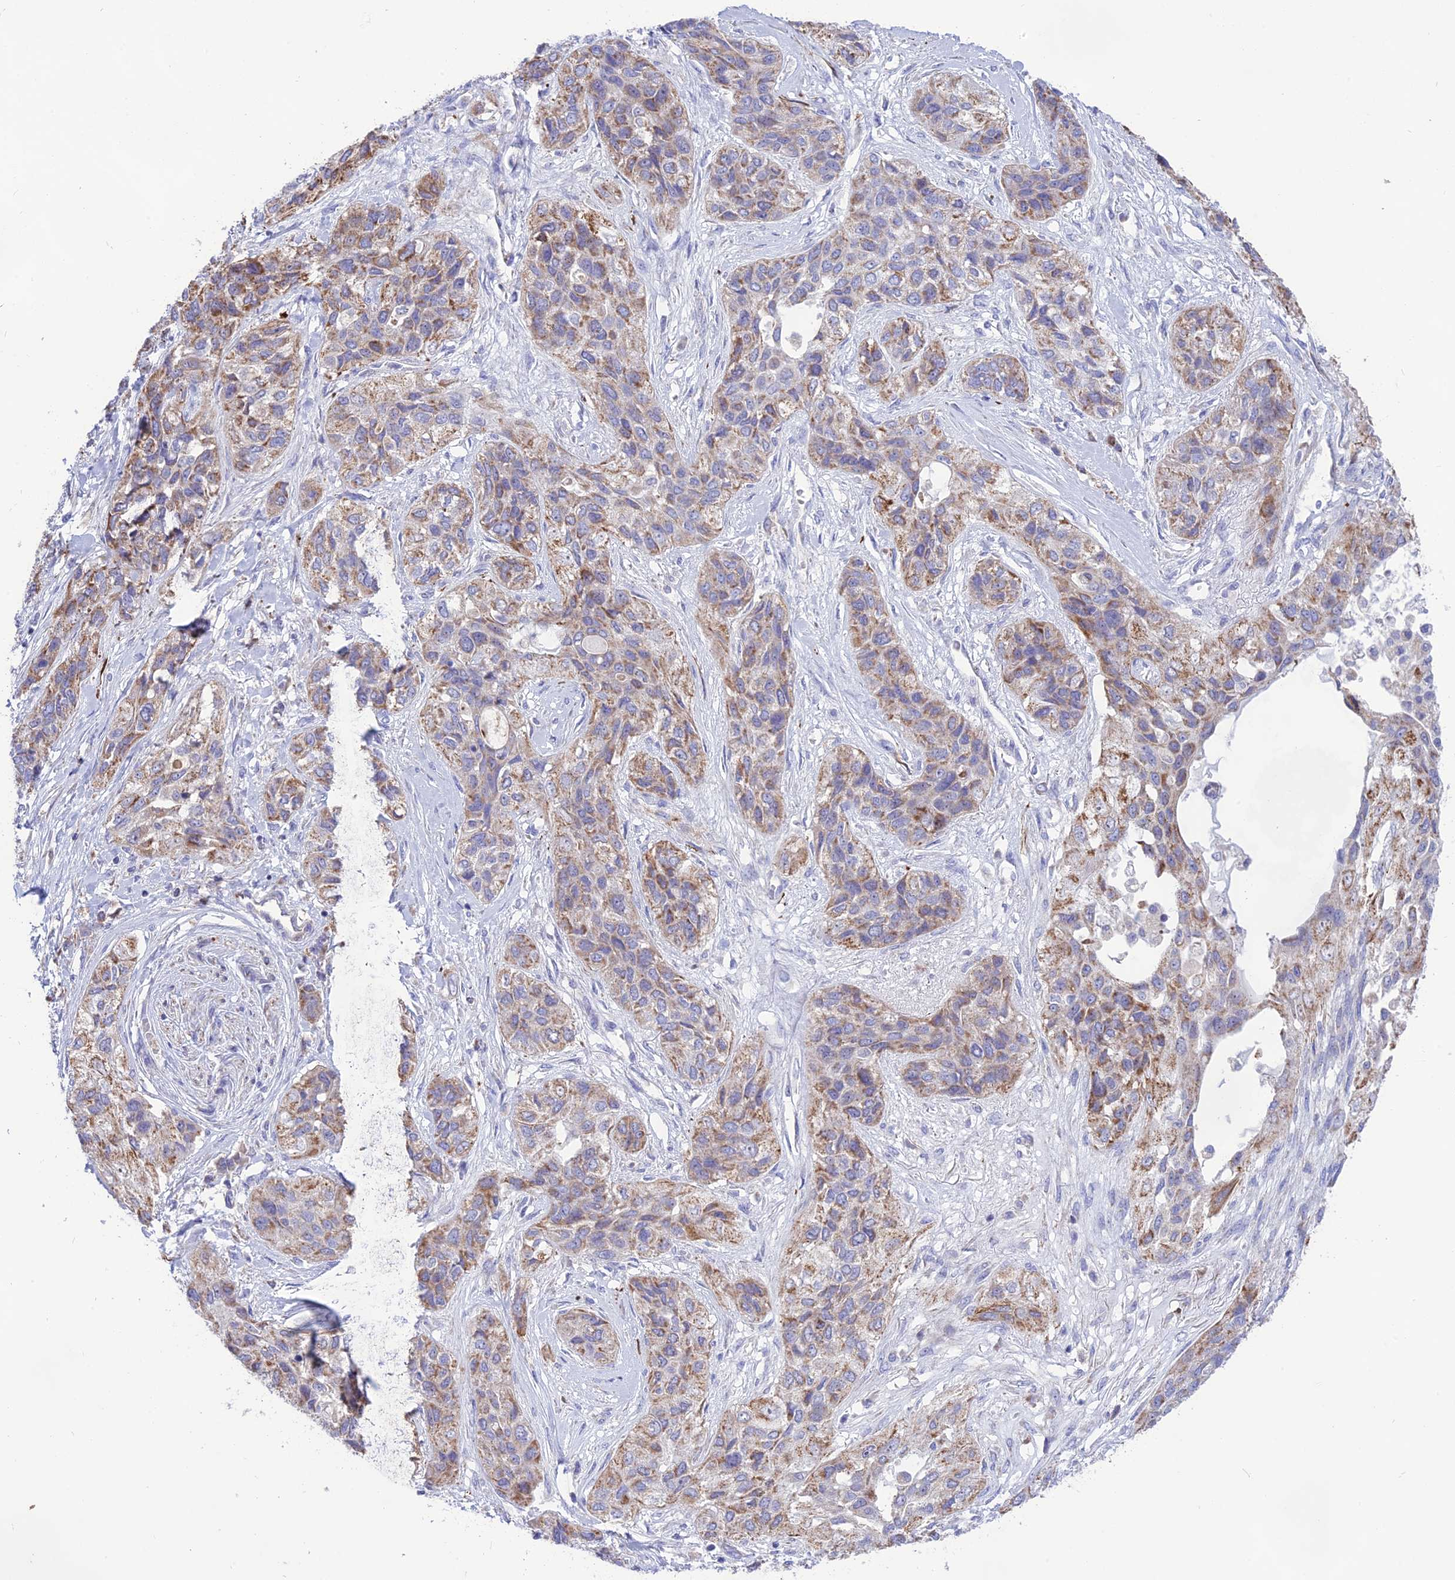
{"staining": {"intensity": "moderate", "quantity": "25%-75%", "location": "cytoplasmic/membranous"}, "tissue": "lung cancer", "cell_type": "Tumor cells", "image_type": "cancer", "snomed": [{"axis": "morphology", "description": "Squamous cell carcinoma, NOS"}, {"axis": "topography", "description": "Lung"}], "caption": "A photomicrograph of lung squamous cell carcinoma stained for a protein shows moderate cytoplasmic/membranous brown staining in tumor cells. (DAB (3,3'-diaminobenzidine) IHC with brightfield microscopy, high magnification).", "gene": "DOC2B", "patient": {"sex": "female", "age": 70}}